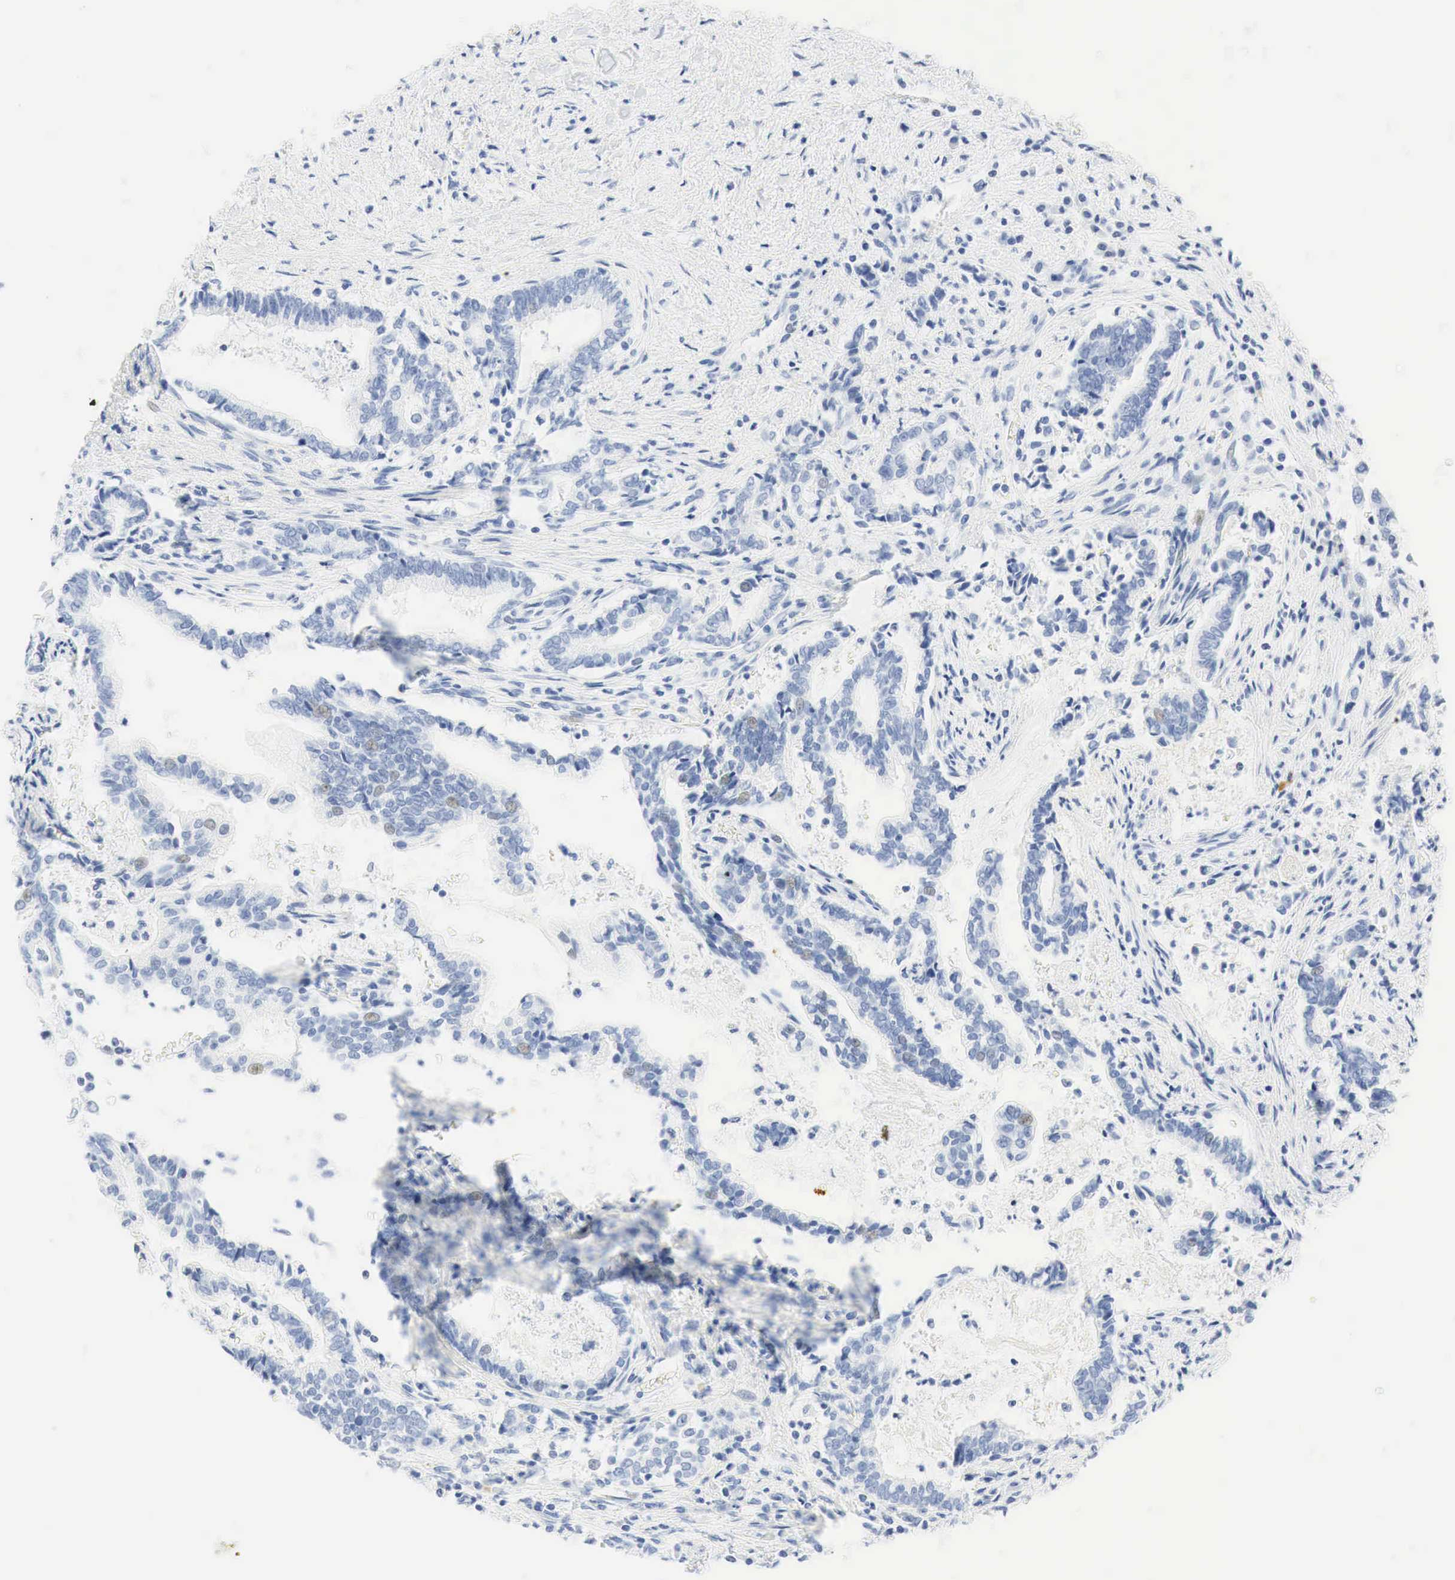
{"staining": {"intensity": "weak", "quantity": "<25%", "location": "nuclear"}, "tissue": "liver cancer", "cell_type": "Tumor cells", "image_type": "cancer", "snomed": [{"axis": "morphology", "description": "Cholangiocarcinoma"}, {"axis": "topography", "description": "Liver"}], "caption": "An image of liver cancer stained for a protein demonstrates no brown staining in tumor cells.", "gene": "INHA", "patient": {"sex": "male", "age": 57}}